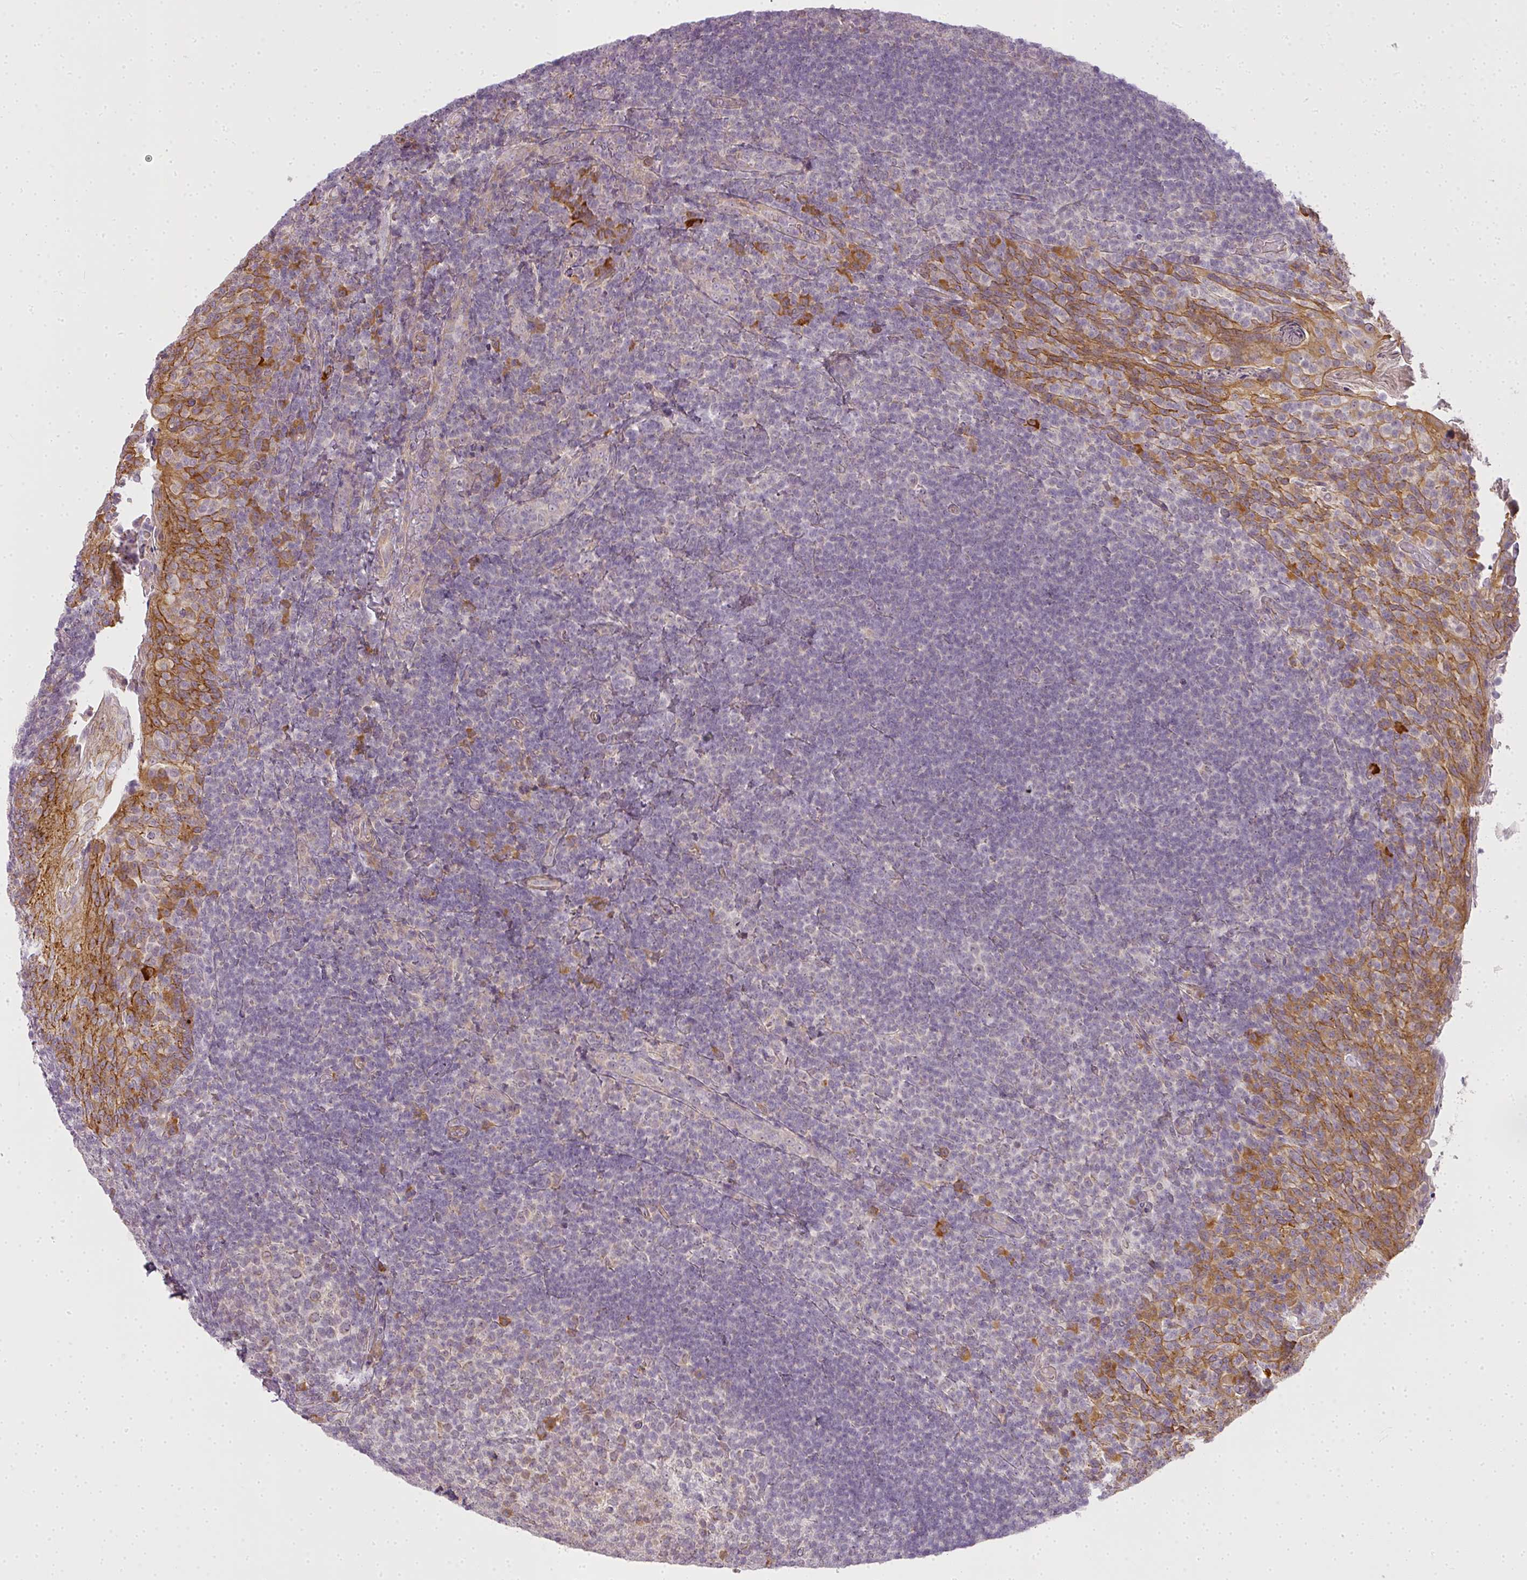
{"staining": {"intensity": "moderate", "quantity": "<25%", "location": "cytoplasmic/membranous"}, "tissue": "tonsil", "cell_type": "Germinal center cells", "image_type": "normal", "snomed": [{"axis": "morphology", "description": "Normal tissue, NOS"}, {"axis": "topography", "description": "Tonsil"}], "caption": "Moderate cytoplasmic/membranous expression is identified in approximately <25% of germinal center cells in benign tonsil. (DAB = brown stain, brightfield microscopy at high magnification).", "gene": "MED19", "patient": {"sex": "female", "age": 10}}